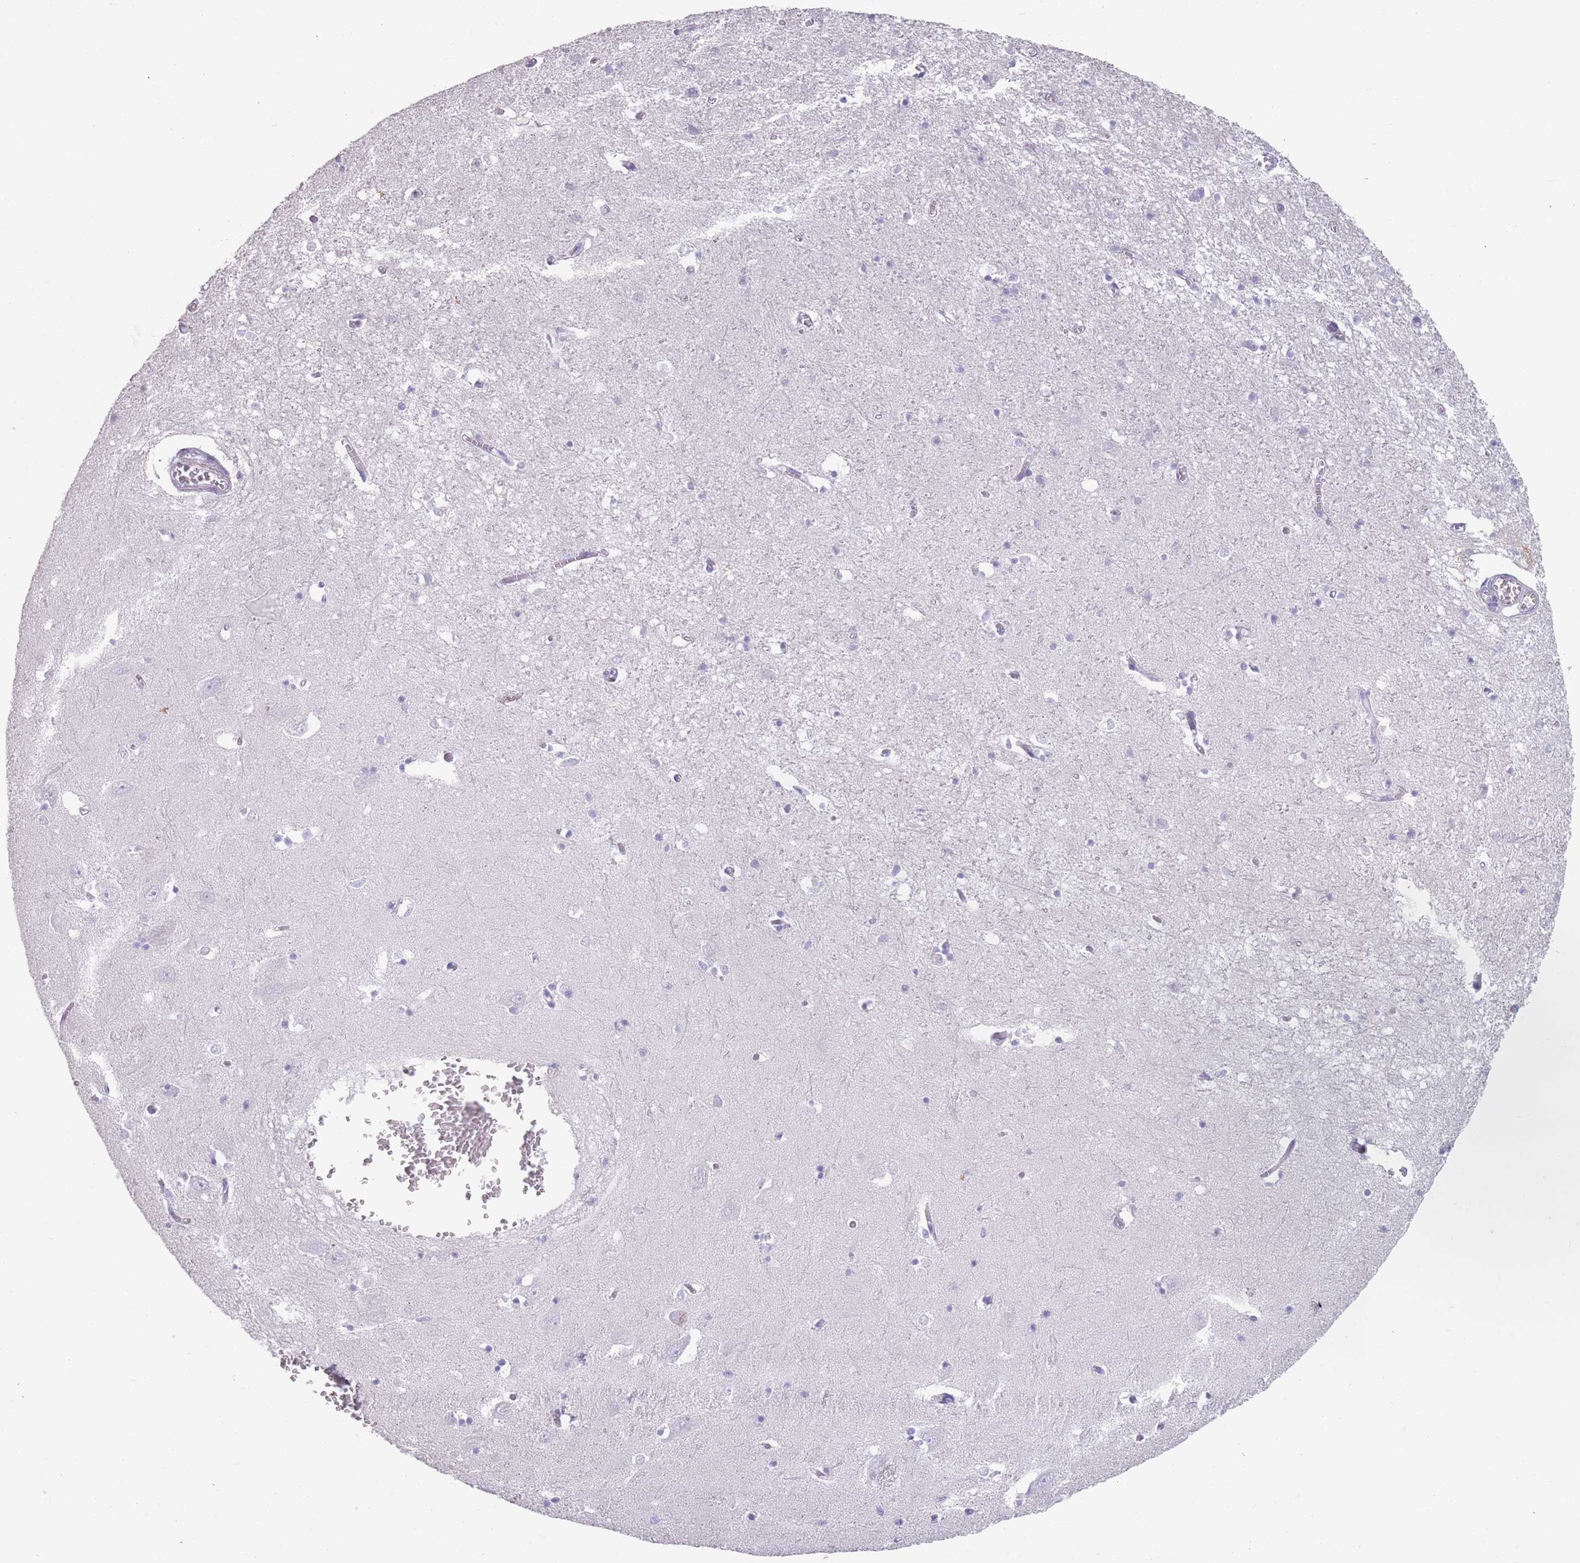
{"staining": {"intensity": "negative", "quantity": "none", "location": "none"}, "tissue": "hippocampus", "cell_type": "Glial cells", "image_type": "normal", "snomed": [{"axis": "morphology", "description": "Normal tissue, NOS"}, {"axis": "topography", "description": "Hippocampus"}], "caption": "Protein analysis of unremarkable hippocampus shows no significant positivity in glial cells.", "gene": "RHBG", "patient": {"sex": "male", "age": 70}}